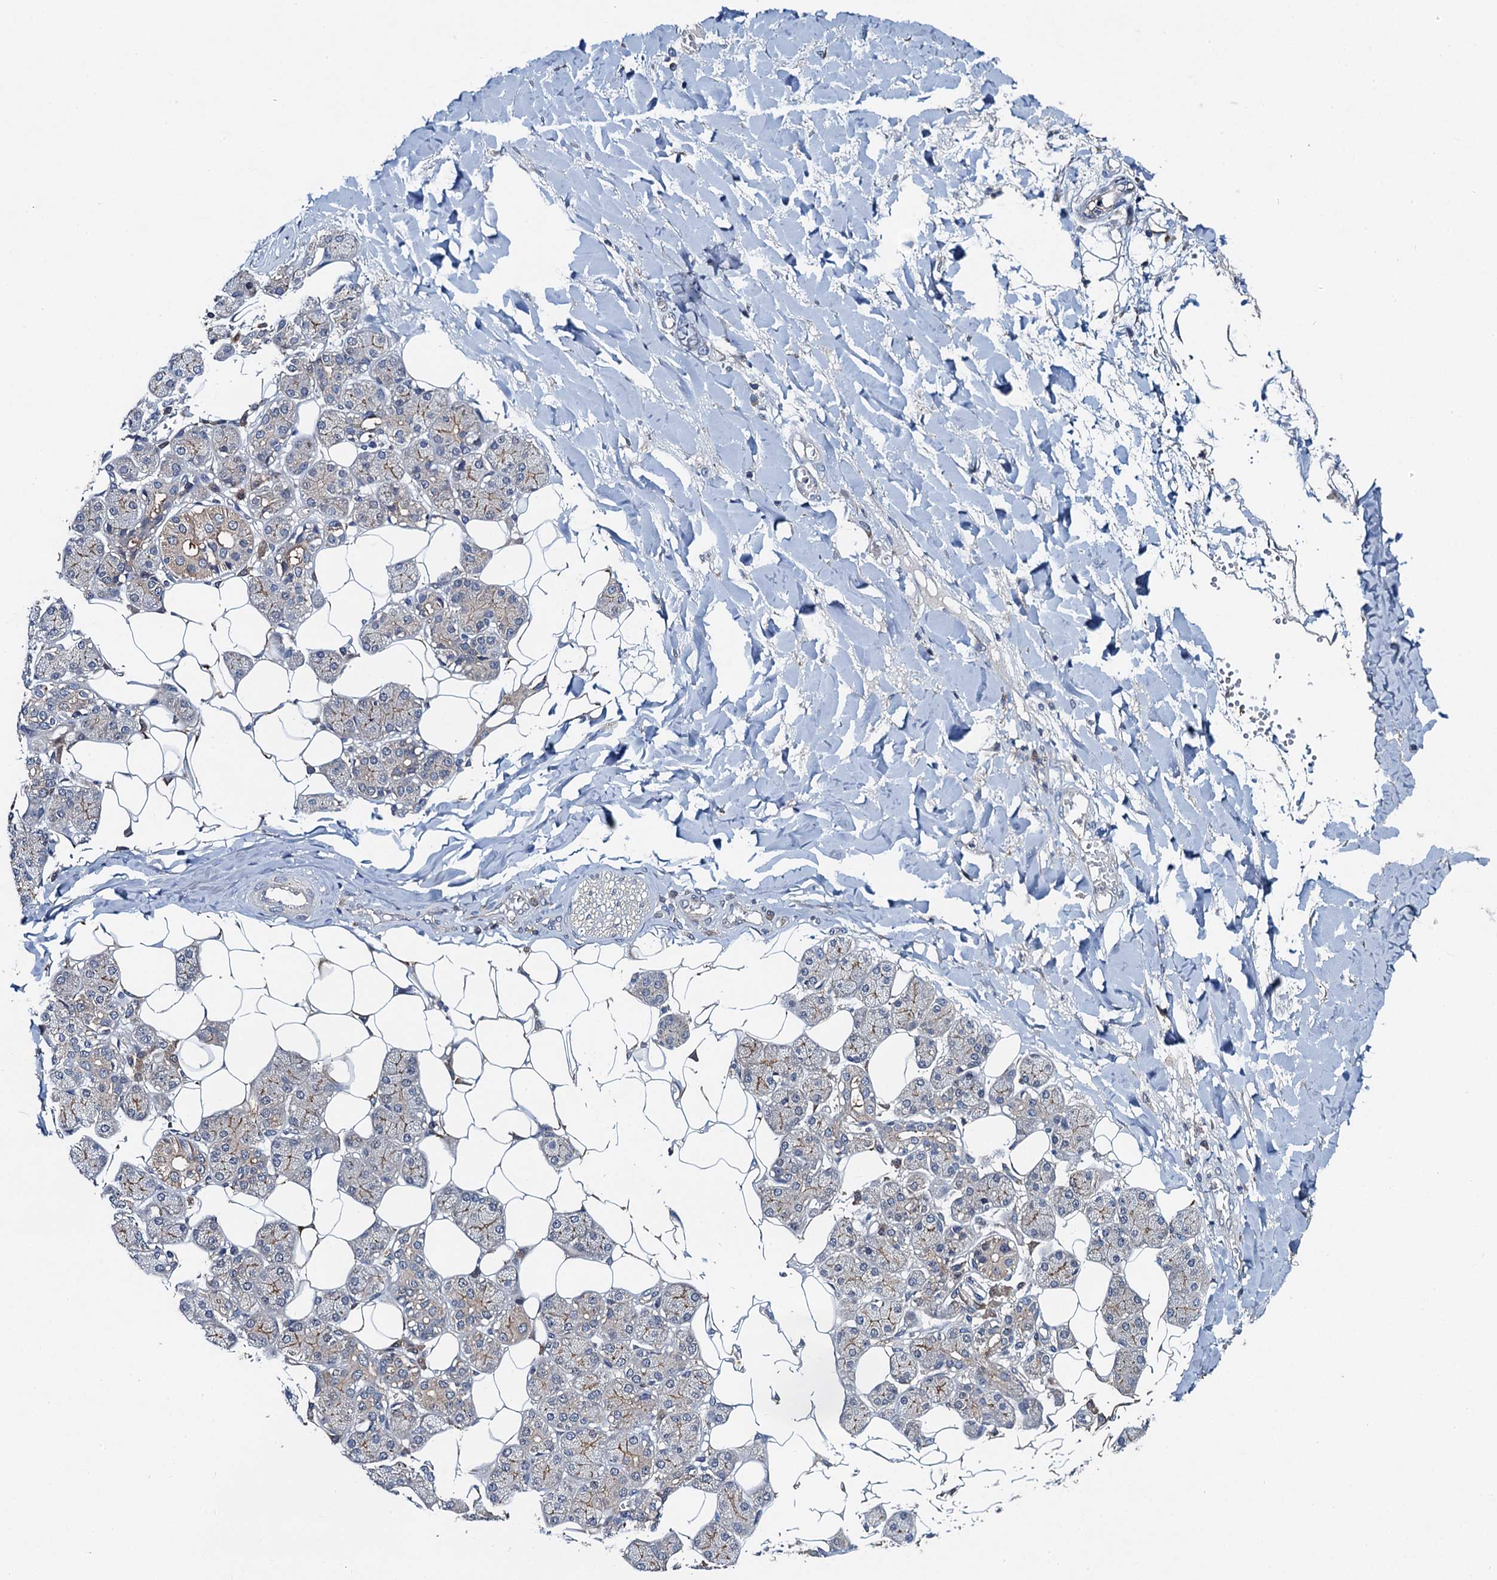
{"staining": {"intensity": "moderate", "quantity": "25%-75%", "location": "cytoplasmic/membranous"}, "tissue": "salivary gland", "cell_type": "Glandular cells", "image_type": "normal", "snomed": [{"axis": "morphology", "description": "Normal tissue, NOS"}, {"axis": "topography", "description": "Salivary gland"}], "caption": "The histopathology image shows staining of benign salivary gland, revealing moderate cytoplasmic/membranous protein staining (brown color) within glandular cells.", "gene": "EFL1", "patient": {"sex": "female", "age": 33}}